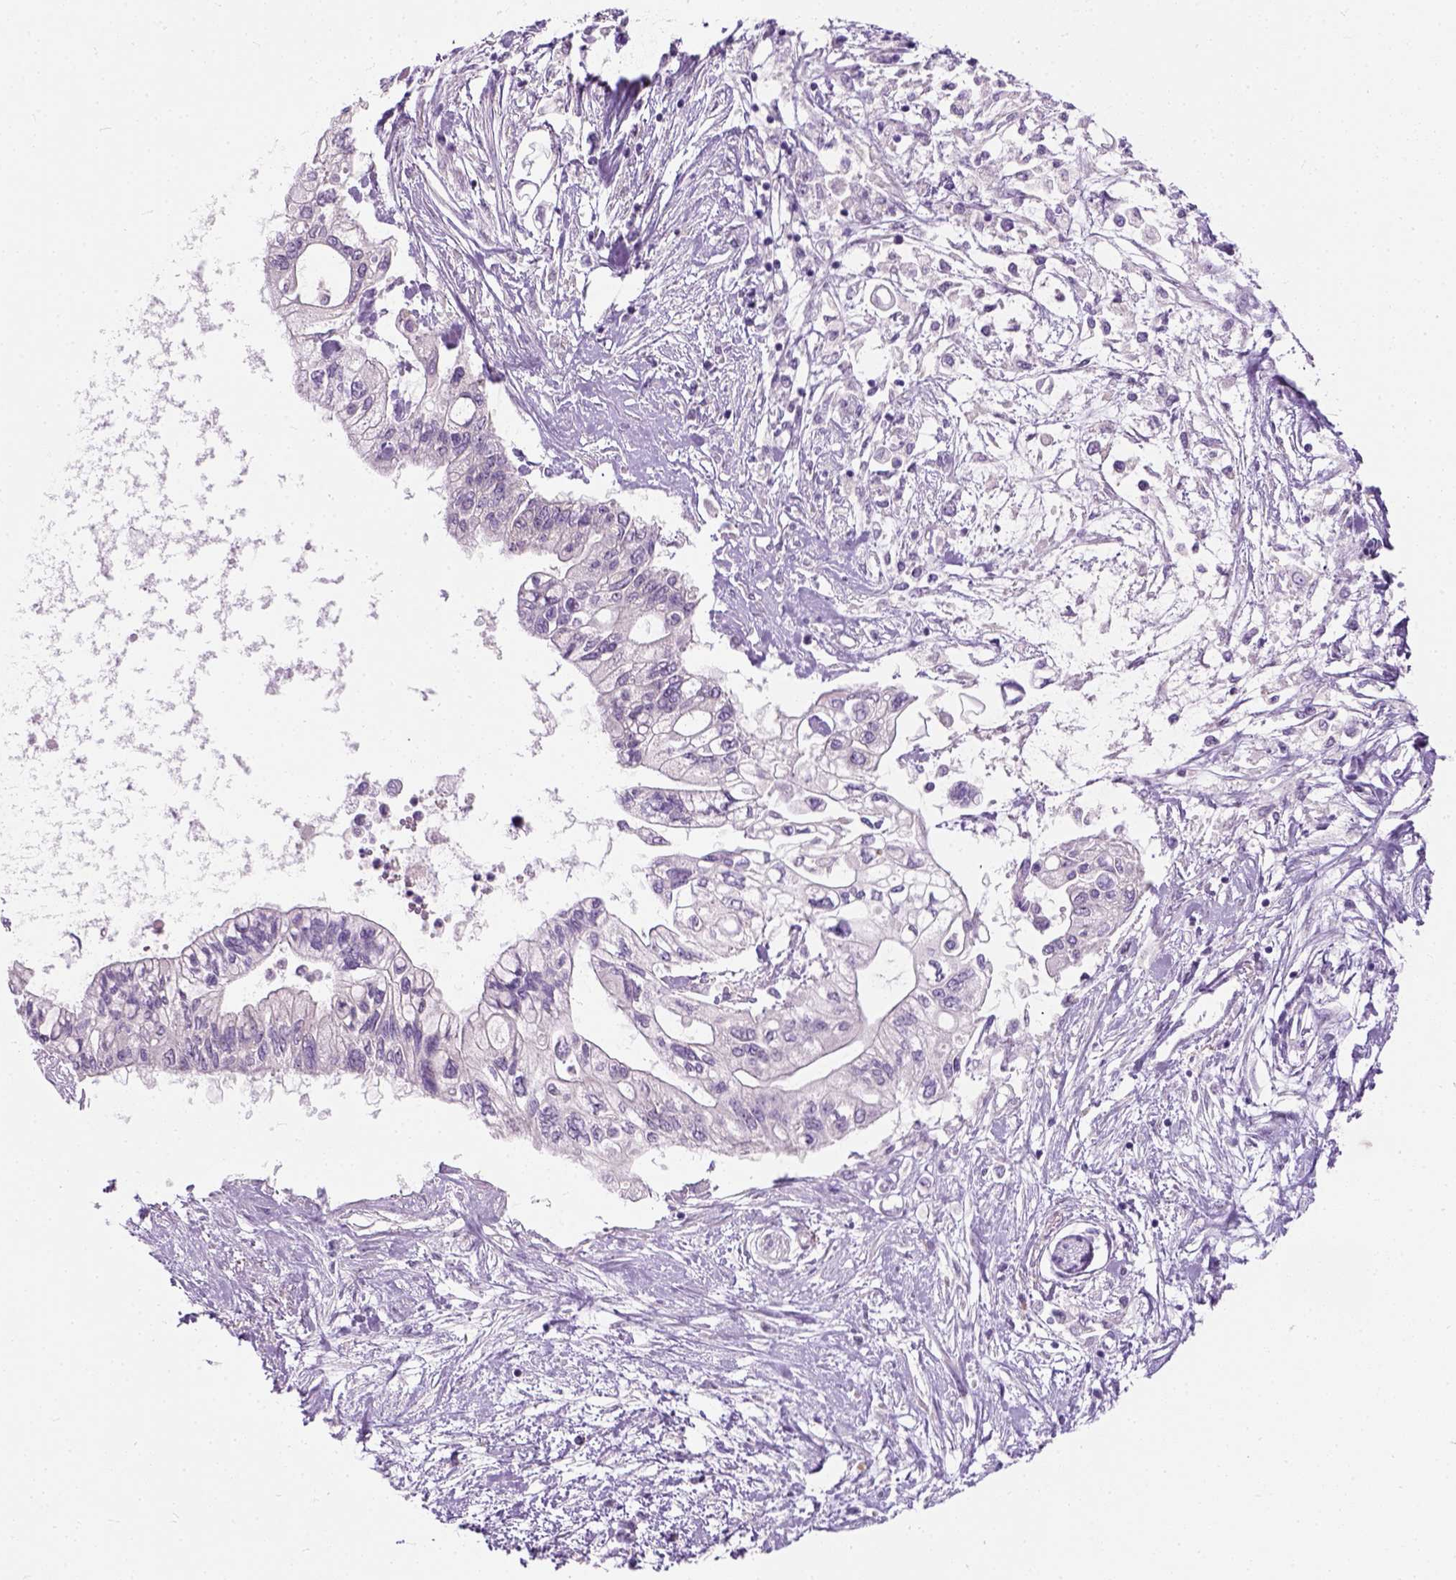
{"staining": {"intensity": "negative", "quantity": "none", "location": "none"}, "tissue": "pancreatic cancer", "cell_type": "Tumor cells", "image_type": "cancer", "snomed": [{"axis": "morphology", "description": "Adenocarcinoma, NOS"}, {"axis": "topography", "description": "Pancreas"}], "caption": "A micrograph of pancreatic cancer (adenocarcinoma) stained for a protein demonstrates no brown staining in tumor cells.", "gene": "TRIM72", "patient": {"sex": "female", "age": 77}}